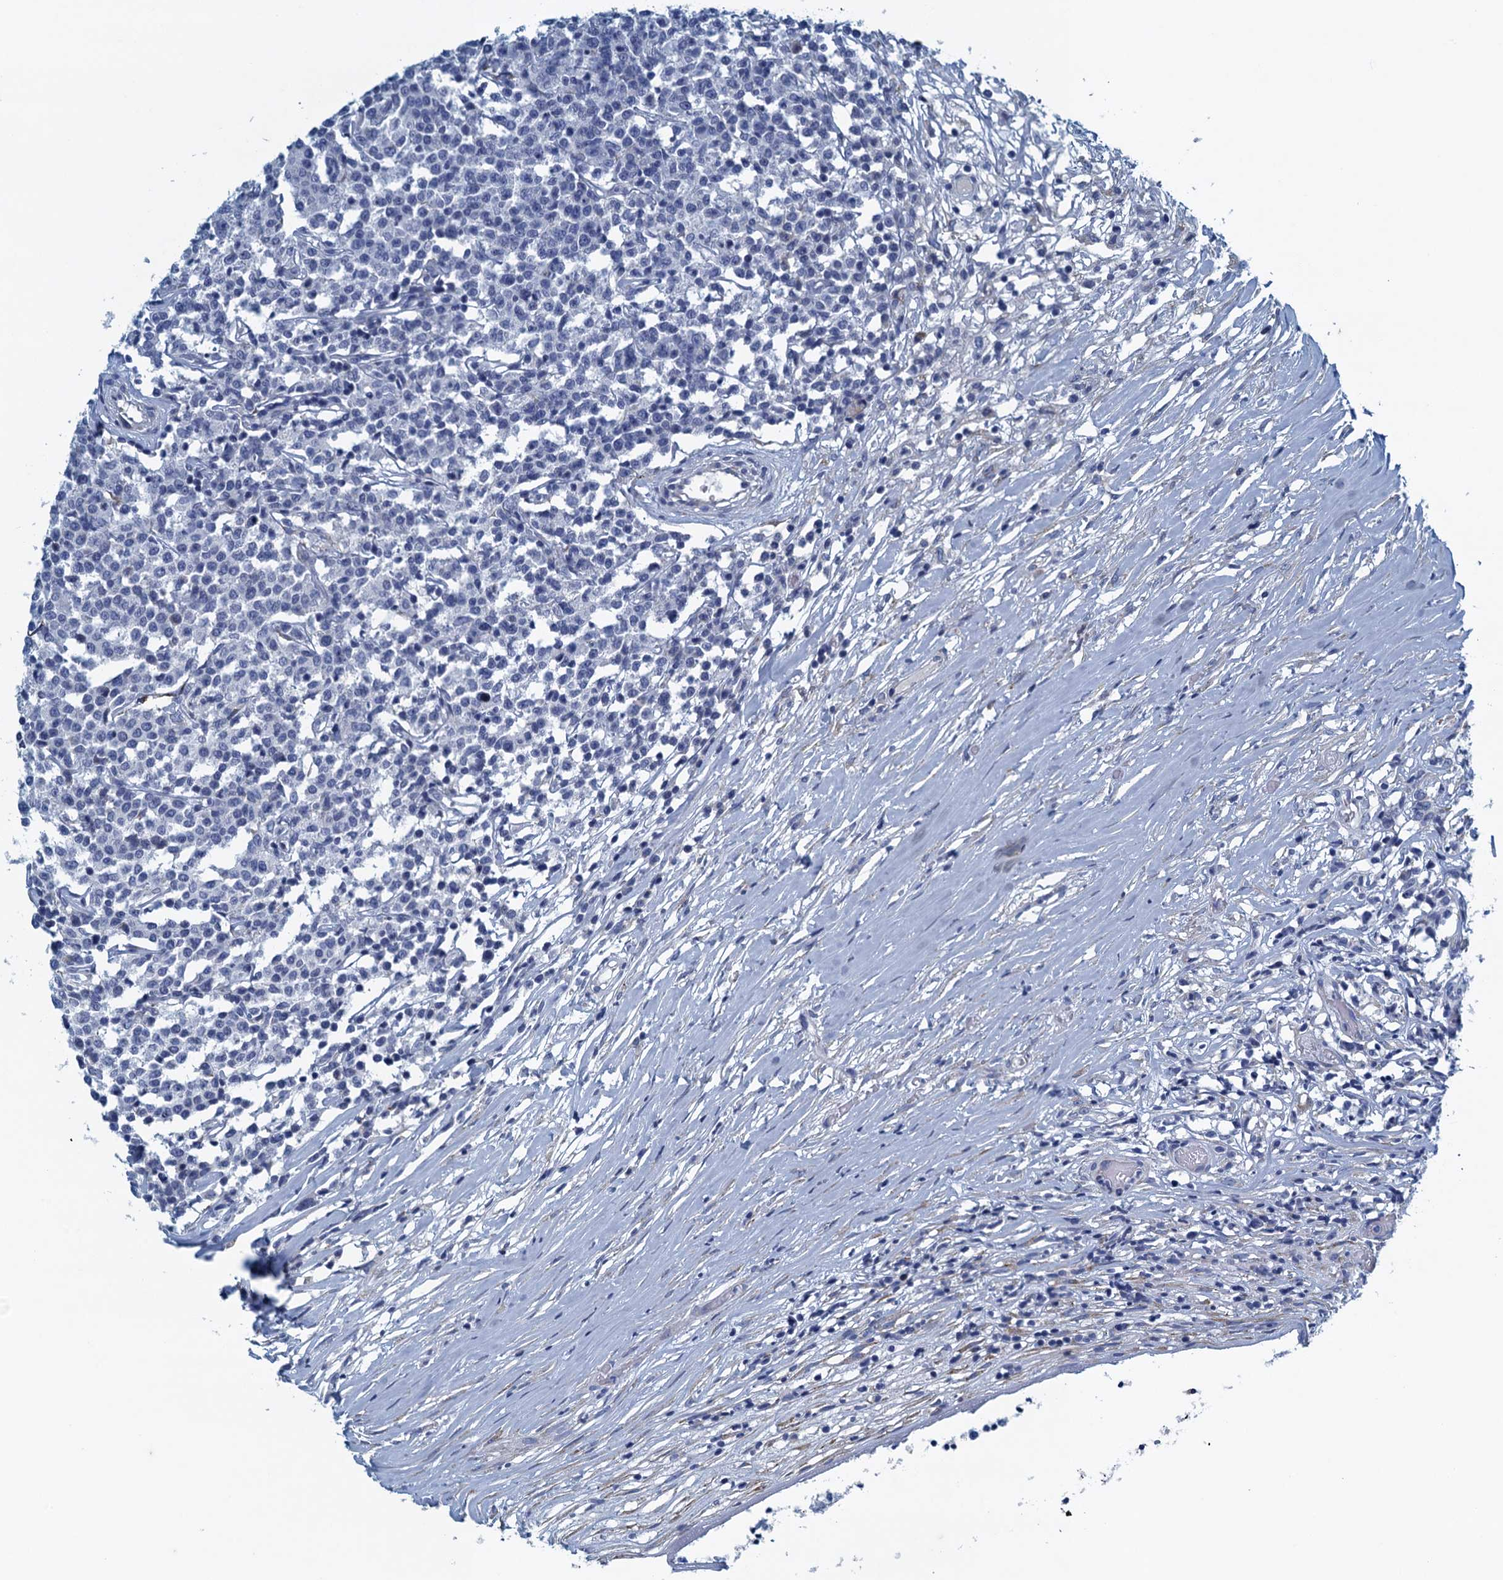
{"staining": {"intensity": "negative", "quantity": "none", "location": "none"}, "tissue": "lymphoma", "cell_type": "Tumor cells", "image_type": "cancer", "snomed": [{"axis": "morphology", "description": "Malignant lymphoma, non-Hodgkin's type, Low grade"}, {"axis": "topography", "description": "Small intestine"}], "caption": "Lymphoma stained for a protein using IHC exhibits no positivity tumor cells.", "gene": "C10orf88", "patient": {"sex": "female", "age": 59}}